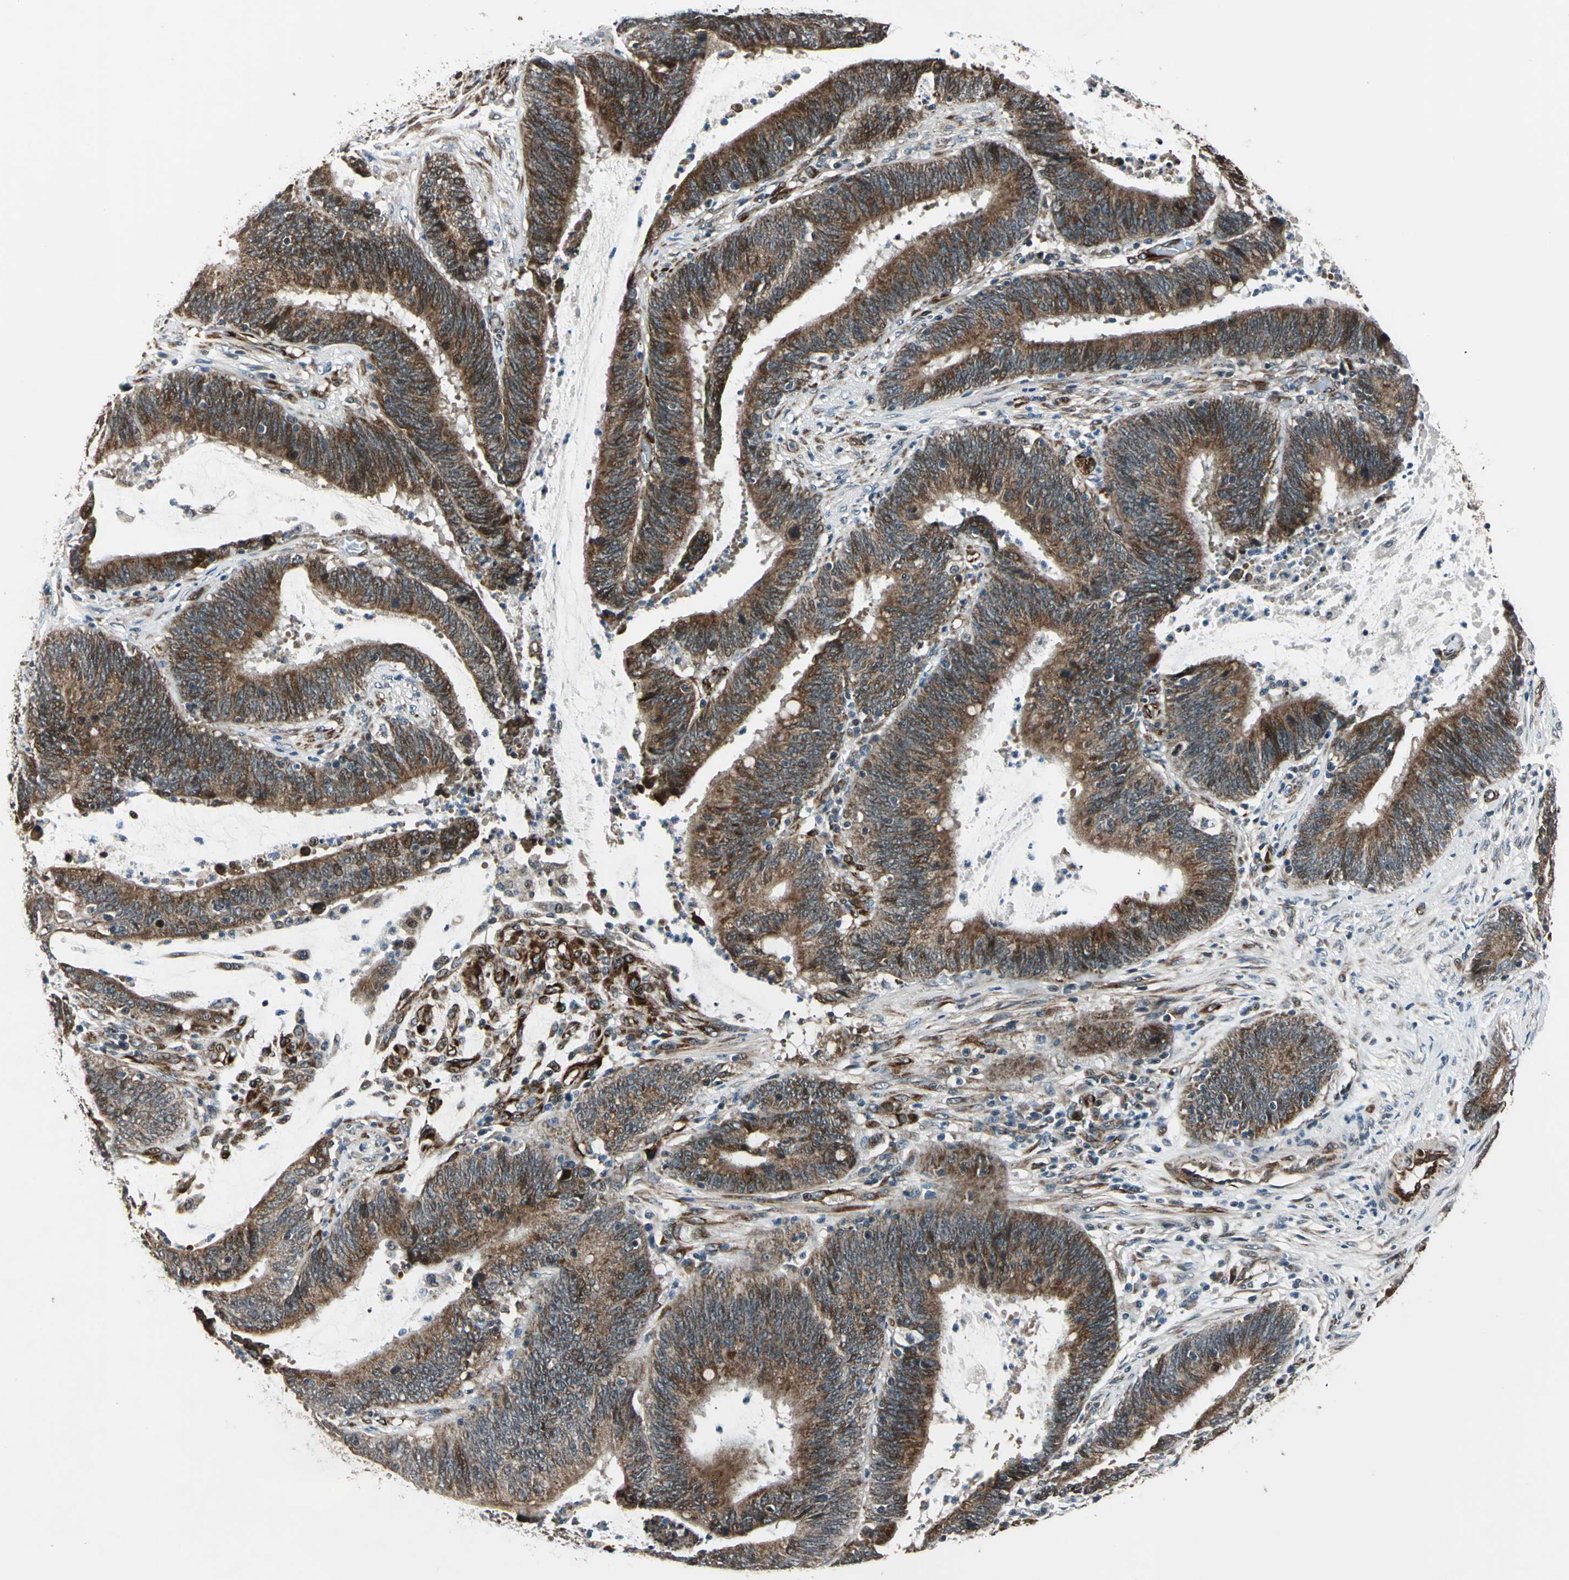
{"staining": {"intensity": "strong", "quantity": ">75%", "location": "cytoplasmic/membranous"}, "tissue": "colorectal cancer", "cell_type": "Tumor cells", "image_type": "cancer", "snomed": [{"axis": "morphology", "description": "Adenocarcinoma, NOS"}, {"axis": "topography", "description": "Rectum"}], "caption": "Colorectal cancer was stained to show a protein in brown. There is high levels of strong cytoplasmic/membranous staining in approximately >75% of tumor cells.", "gene": "EXD2", "patient": {"sex": "female", "age": 66}}